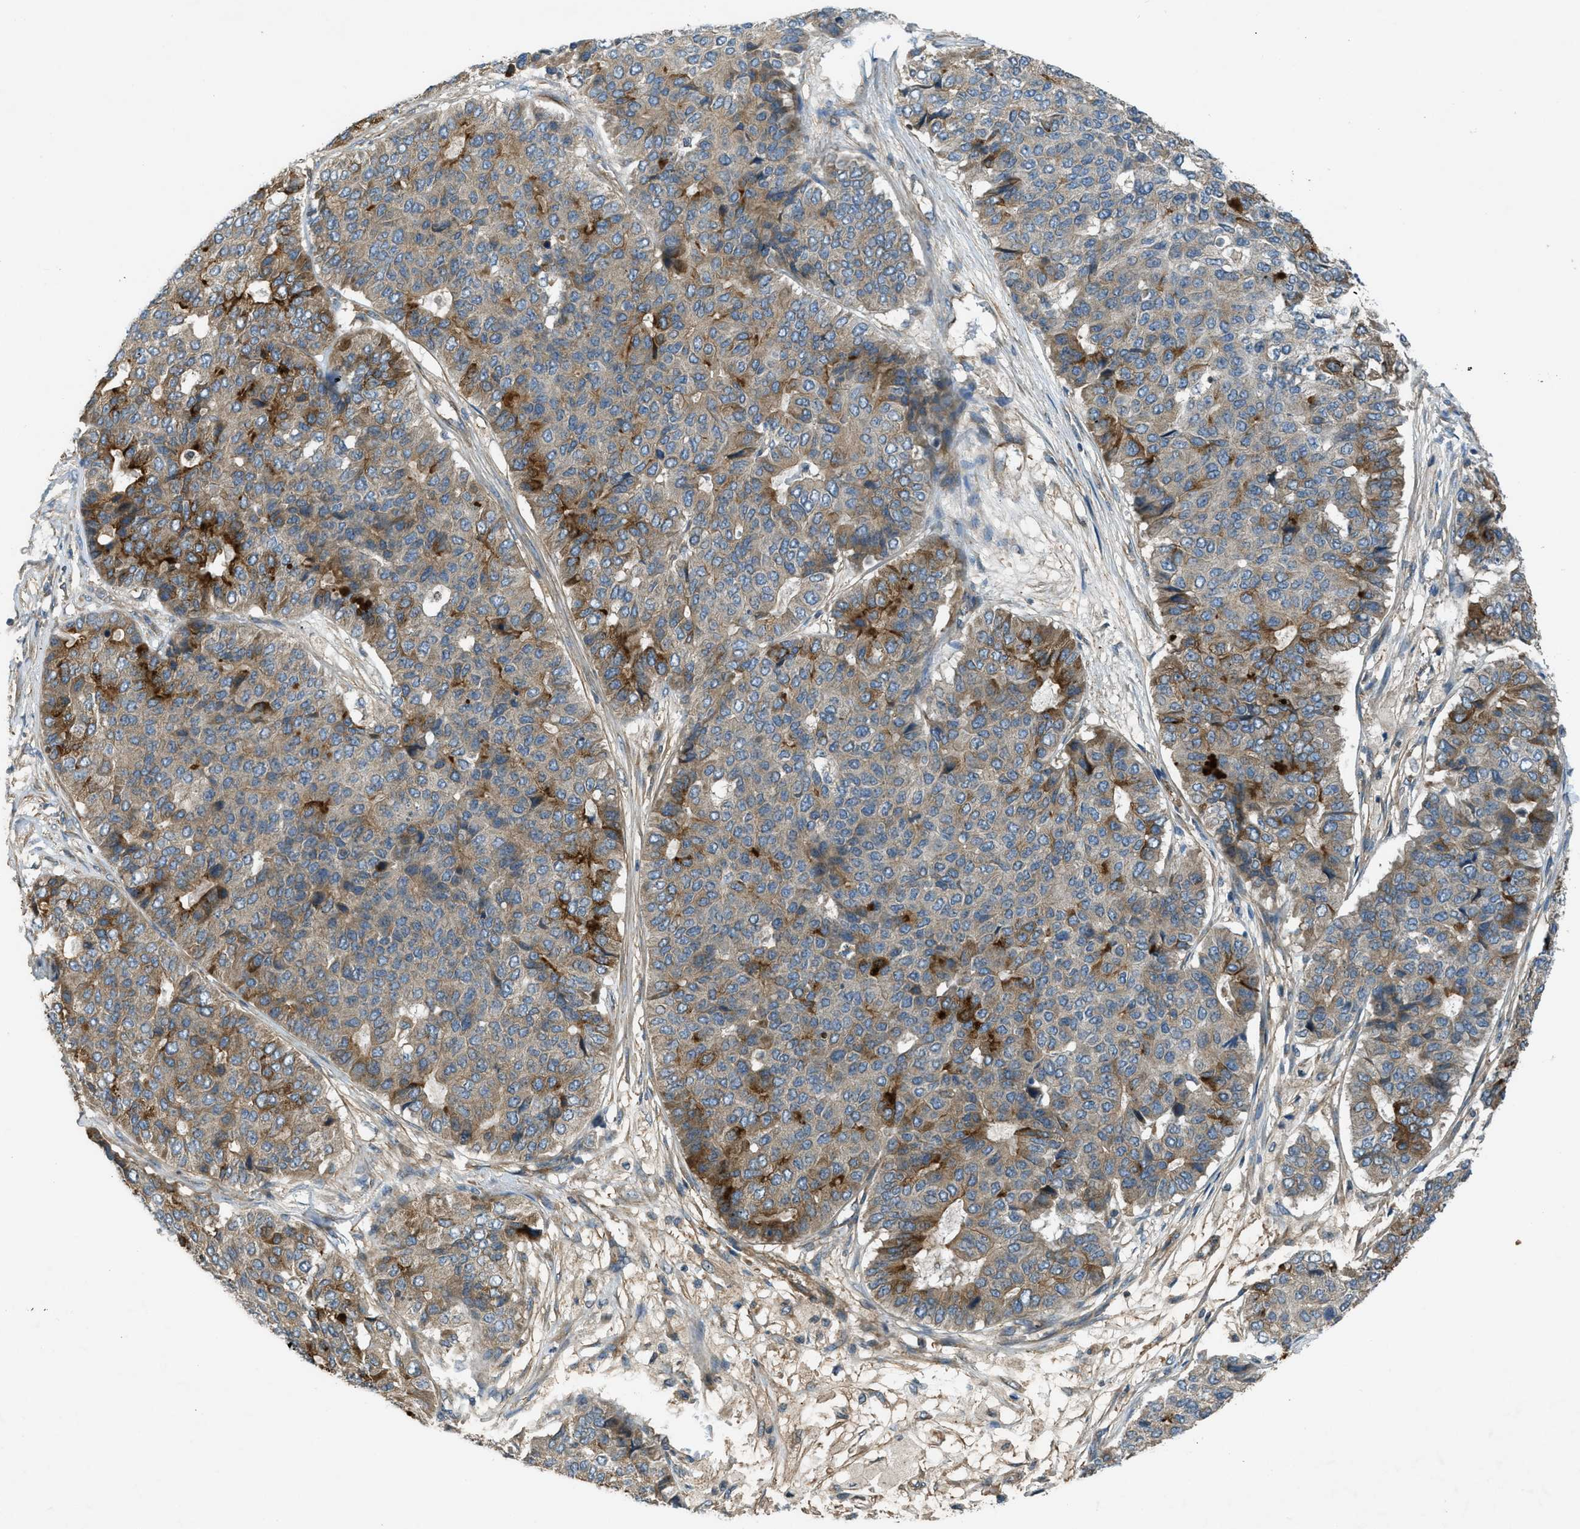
{"staining": {"intensity": "moderate", "quantity": ">75%", "location": "cytoplasmic/membranous"}, "tissue": "pancreatic cancer", "cell_type": "Tumor cells", "image_type": "cancer", "snomed": [{"axis": "morphology", "description": "Adenocarcinoma, NOS"}, {"axis": "topography", "description": "Pancreas"}], "caption": "Immunohistochemistry (IHC) image of neoplastic tissue: human adenocarcinoma (pancreatic) stained using immunohistochemistry reveals medium levels of moderate protein expression localized specifically in the cytoplasmic/membranous of tumor cells, appearing as a cytoplasmic/membranous brown color.", "gene": "VEZT", "patient": {"sex": "male", "age": 50}}